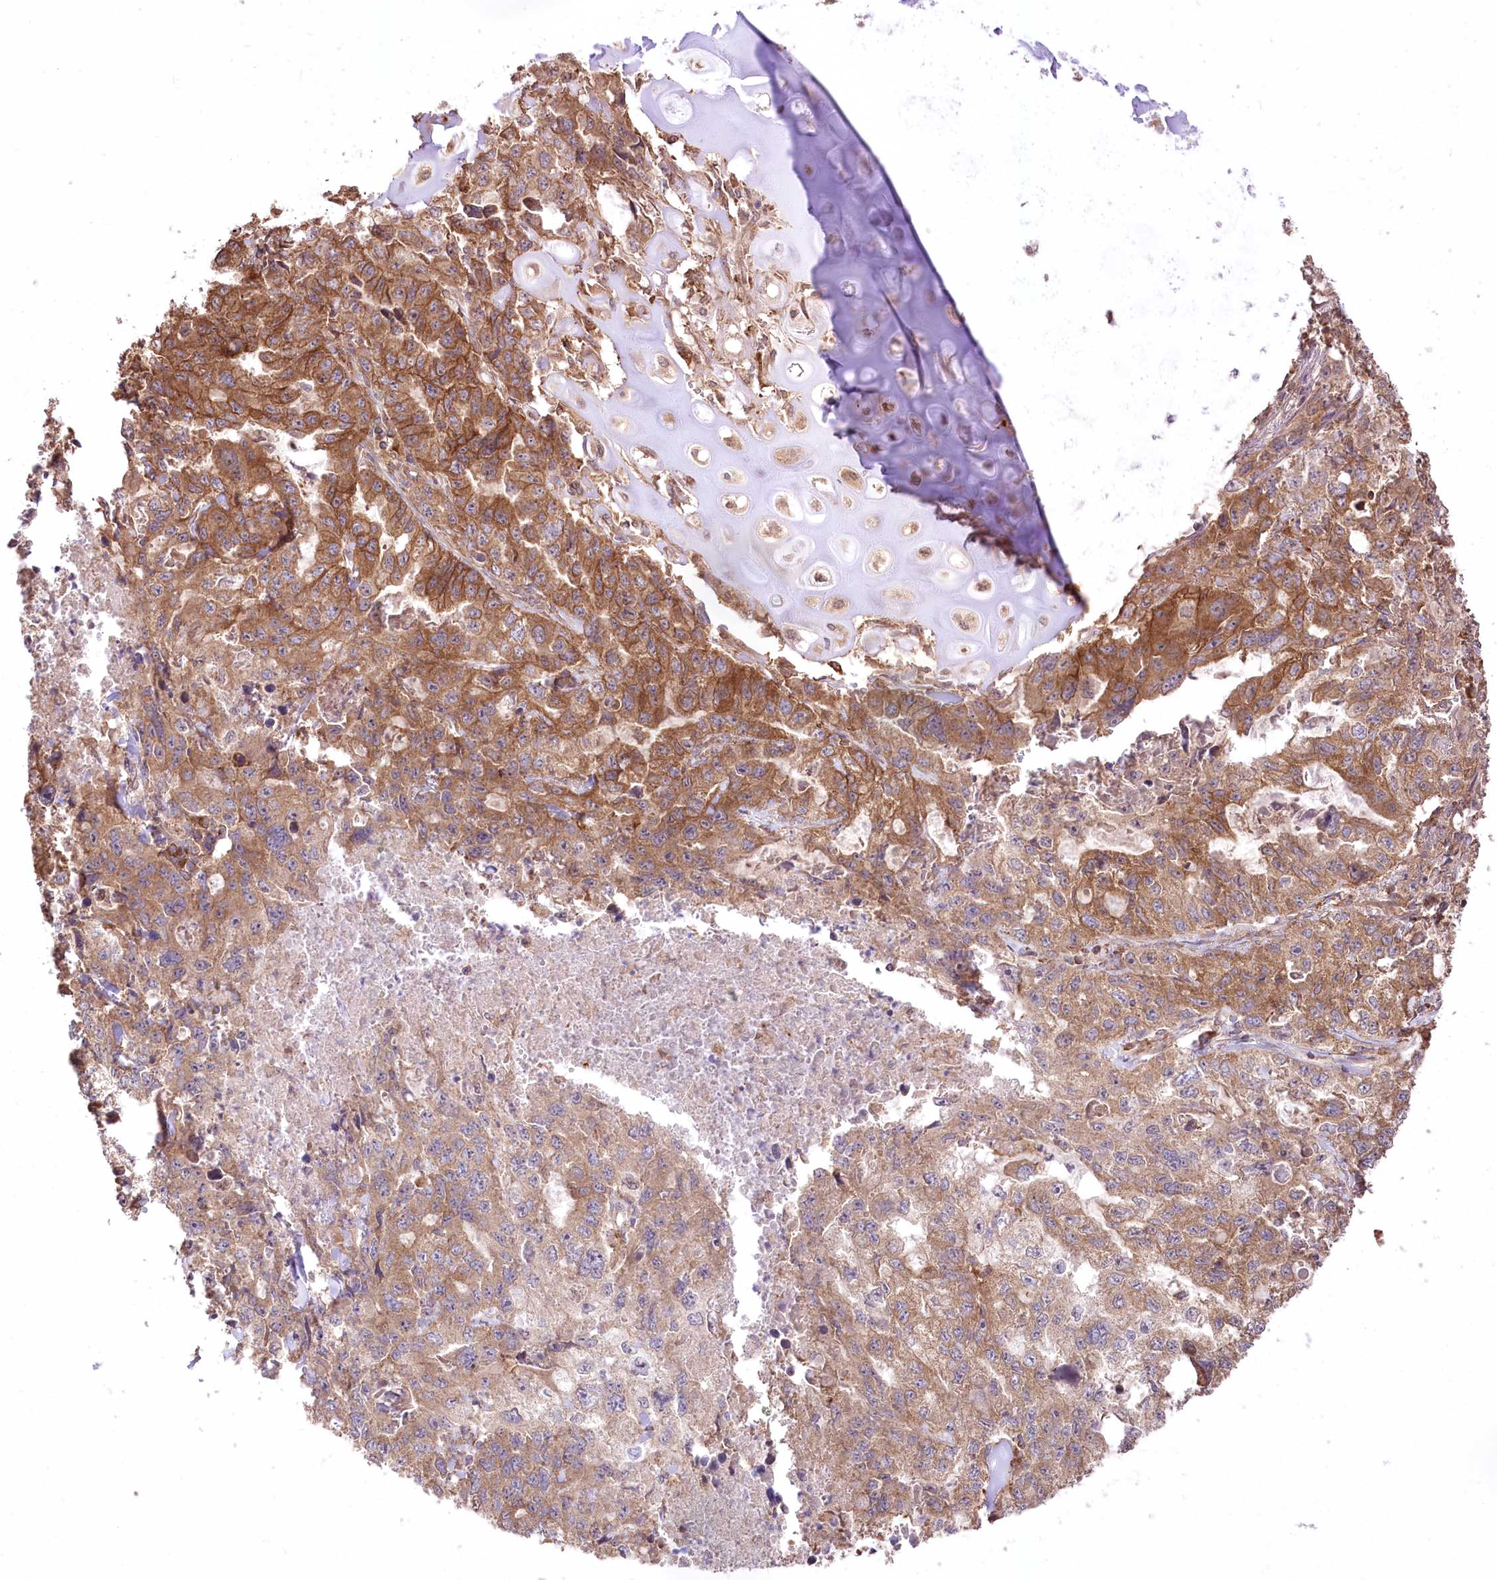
{"staining": {"intensity": "moderate", "quantity": ">75%", "location": "cytoplasmic/membranous"}, "tissue": "lung cancer", "cell_type": "Tumor cells", "image_type": "cancer", "snomed": [{"axis": "morphology", "description": "Adenocarcinoma, NOS"}, {"axis": "topography", "description": "Lung"}], "caption": "Lung adenocarcinoma tissue displays moderate cytoplasmic/membranous positivity in about >75% of tumor cells, visualized by immunohistochemistry.", "gene": "XYLB", "patient": {"sex": "female", "age": 51}}